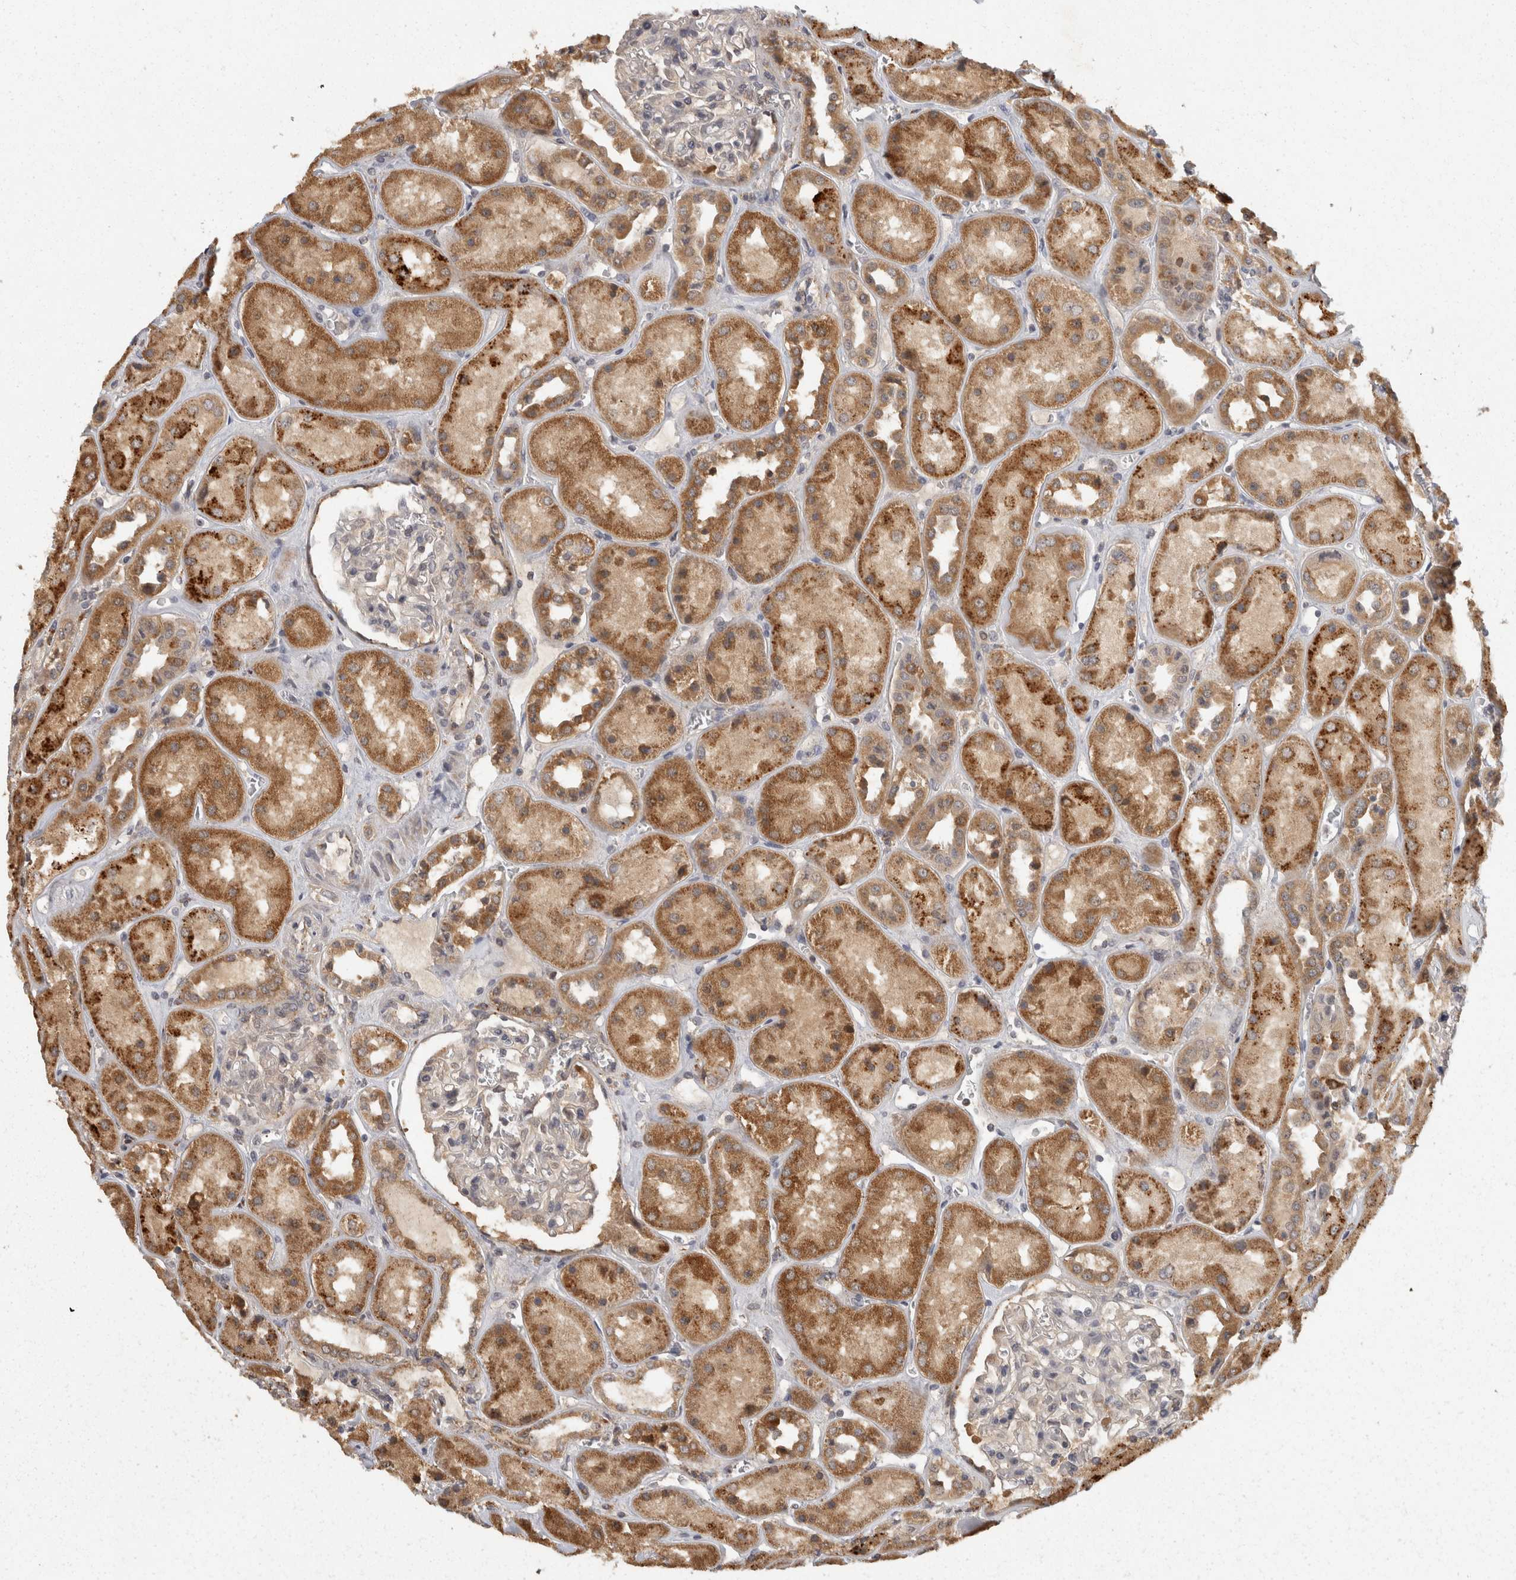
{"staining": {"intensity": "weak", "quantity": "<25%", "location": "cytoplasmic/membranous"}, "tissue": "kidney", "cell_type": "Cells in glomeruli", "image_type": "normal", "snomed": [{"axis": "morphology", "description": "Normal tissue, NOS"}, {"axis": "topography", "description": "Kidney"}], "caption": "Human kidney stained for a protein using IHC displays no staining in cells in glomeruli.", "gene": "ACAT2", "patient": {"sex": "male", "age": 70}}